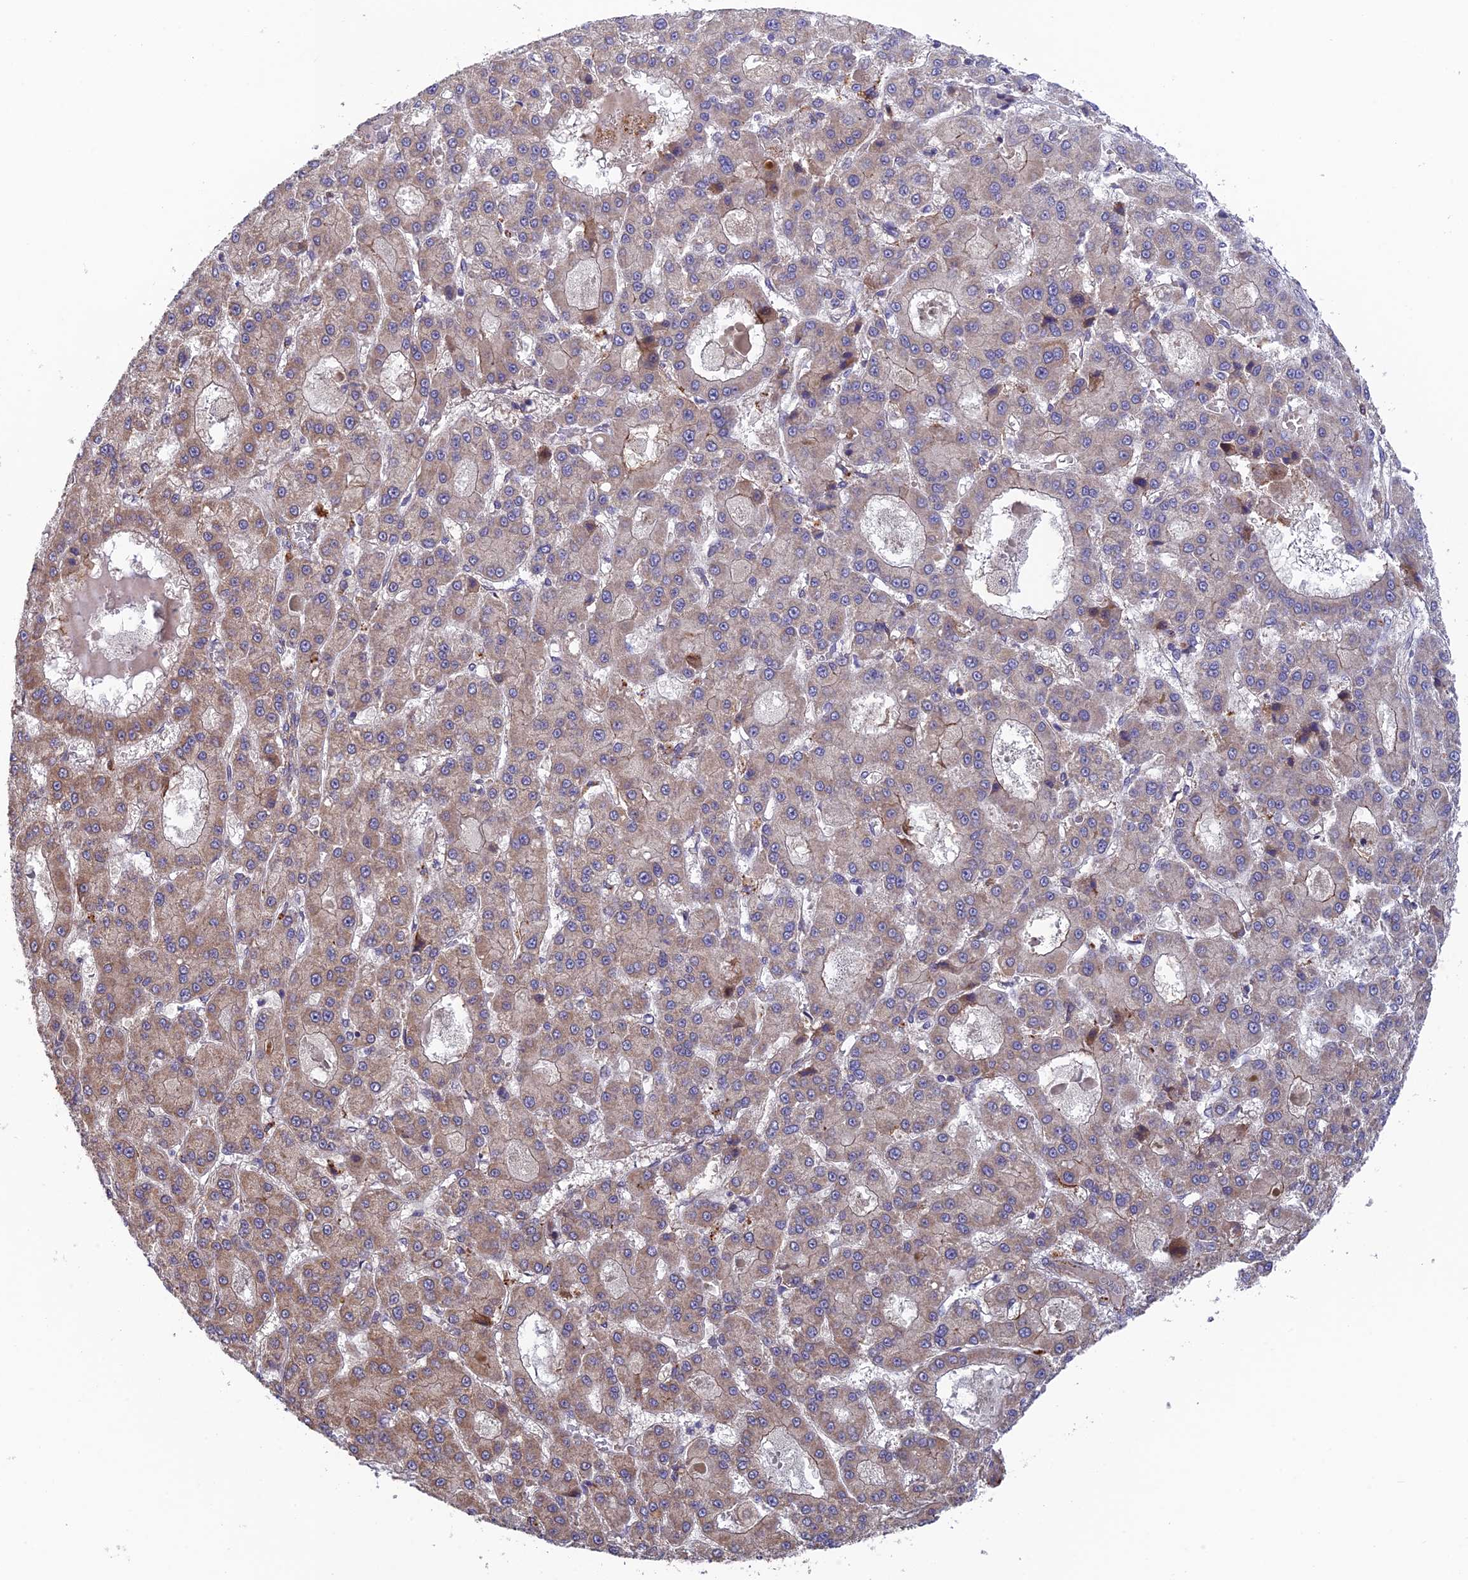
{"staining": {"intensity": "weak", "quantity": "25%-75%", "location": "cytoplasmic/membranous"}, "tissue": "liver cancer", "cell_type": "Tumor cells", "image_type": "cancer", "snomed": [{"axis": "morphology", "description": "Carcinoma, Hepatocellular, NOS"}, {"axis": "topography", "description": "Liver"}], "caption": "There is low levels of weak cytoplasmic/membranous staining in tumor cells of liver hepatocellular carcinoma, as demonstrated by immunohistochemical staining (brown color).", "gene": "UROS", "patient": {"sex": "male", "age": 70}}